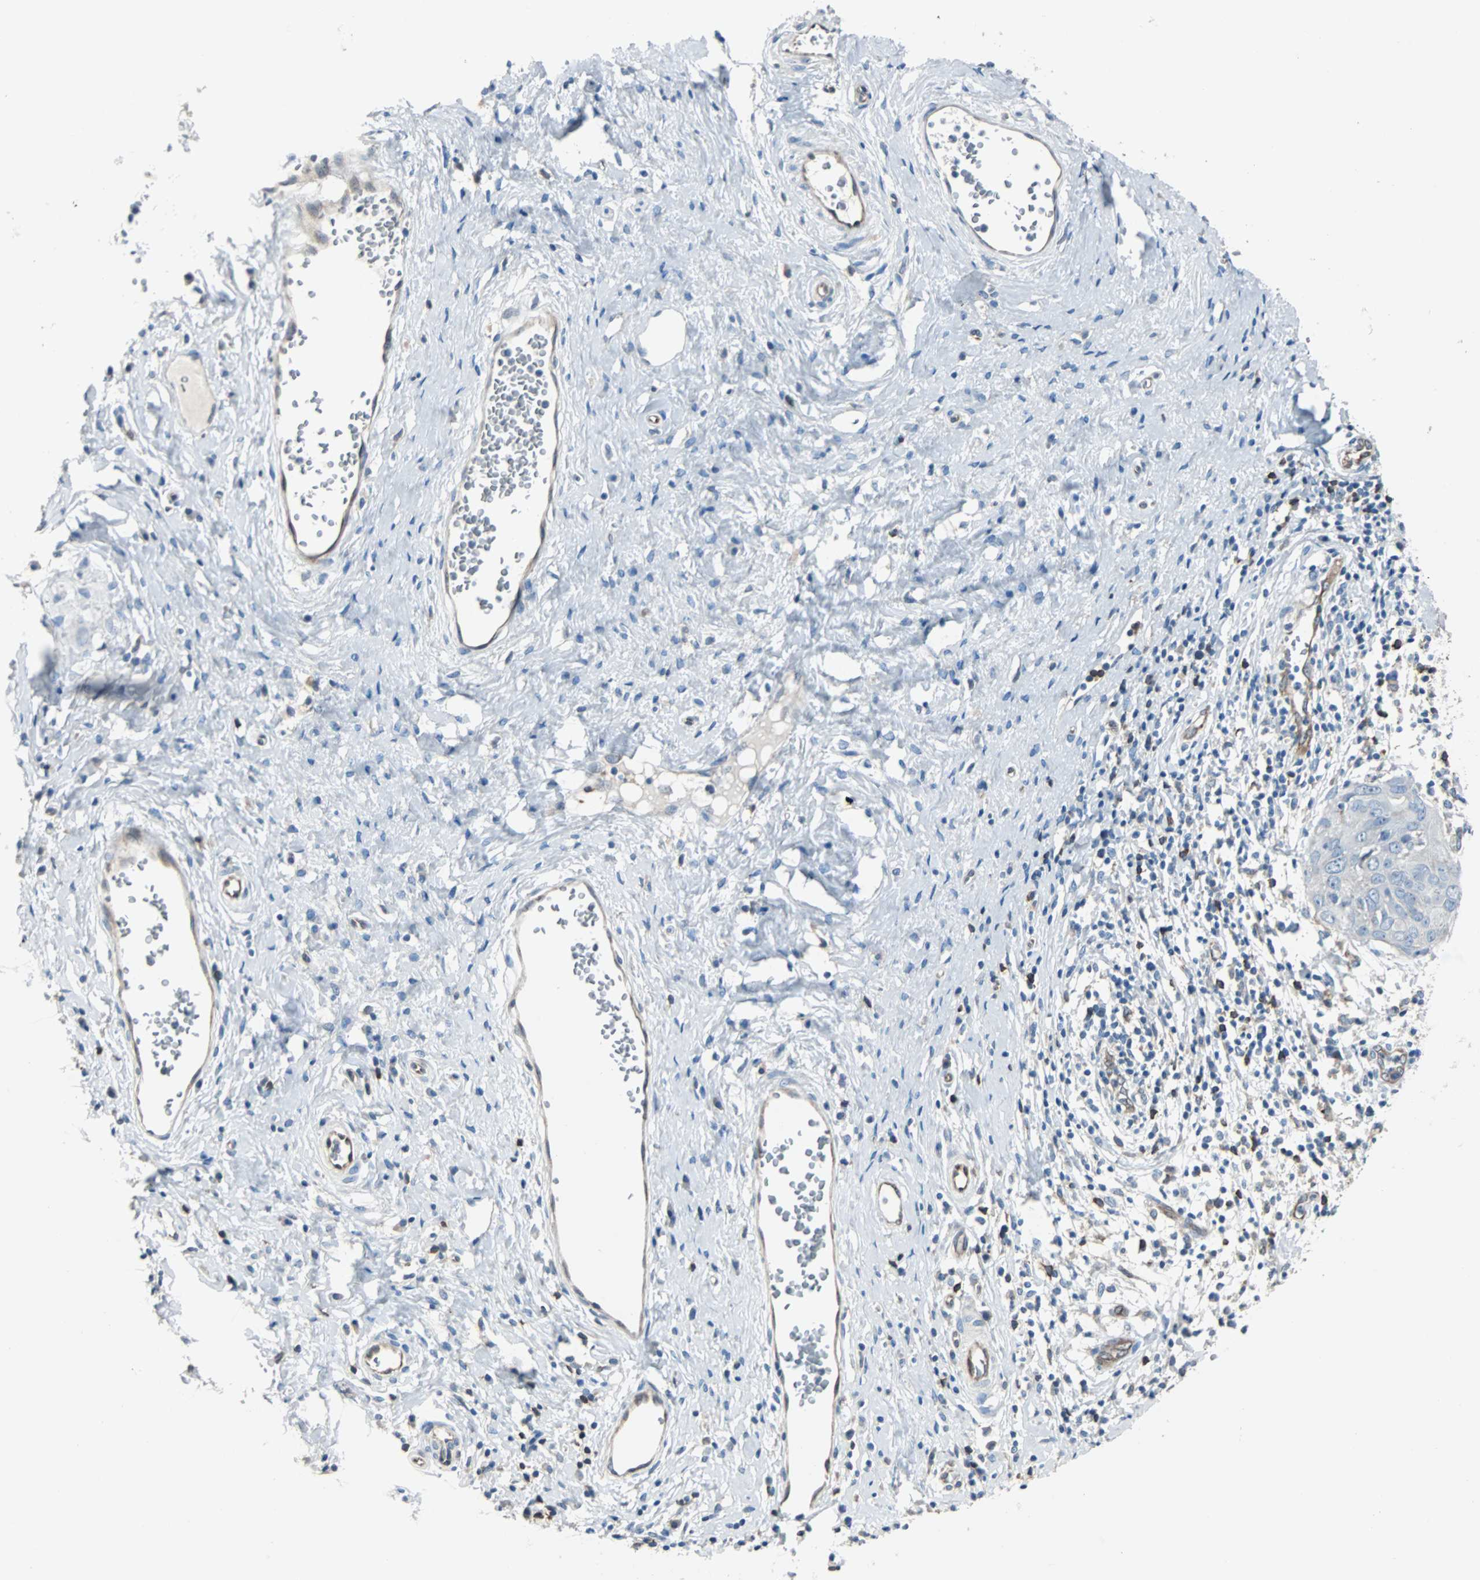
{"staining": {"intensity": "negative", "quantity": "none", "location": "none"}, "tissue": "cervical cancer", "cell_type": "Tumor cells", "image_type": "cancer", "snomed": [{"axis": "morphology", "description": "Squamous cell carcinoma, NOS"}, {"axis": "topography", "description": "Cervix"}], "caption": "Immunohistochemistry of cervical cancer demonstrates no staining in tumor cells. (DAB (3,3'-diaminobenzidine) immunohistochemistry with hematoxylin counter stain).", "gene": "SWAP70", "patient": {"sex": "female", "age": 38}}